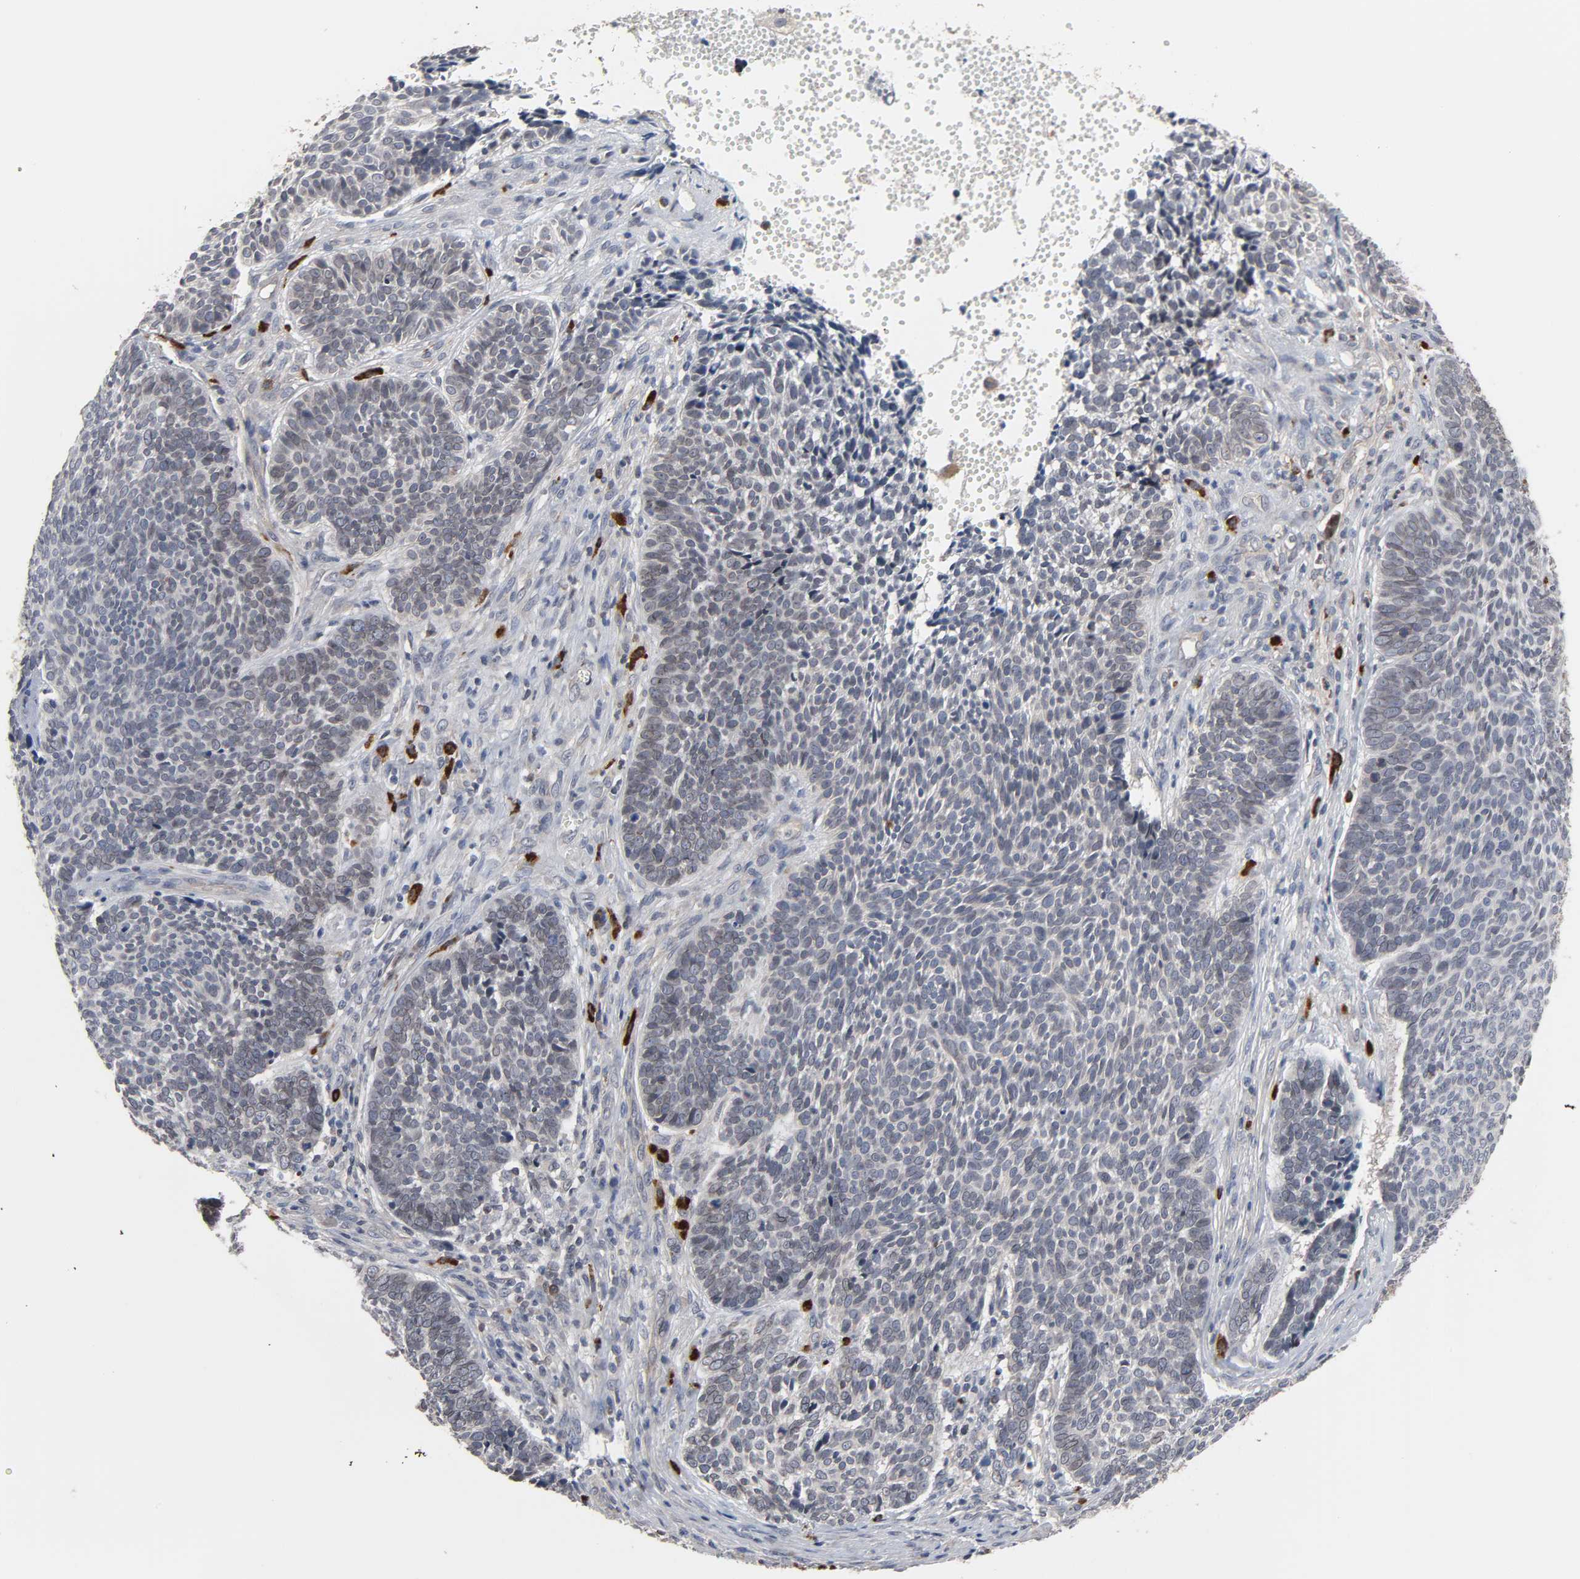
{"staining": {"intensity": "weak", "quantity": "25%-75%", "location": "cytoplasmic/membranous"}, "tissue": "skin cancer", "cell_type": "Tumor cells", "image_type": "cancer", "snomed": [{"axis": "morphology", "description": "Basal cell carcinoma"}, {"axis": "topography", "description": "Skin"}], "caption": "This image reveals immunohistochemistry (IHC) staining of human skin basal cell carcinoma, with low weak cytoplasmic/membranous expression in approximately 25%-75% of tumor cells.", "gene": "CCDC175", "patient": {"sex": "male", "age": 84}}